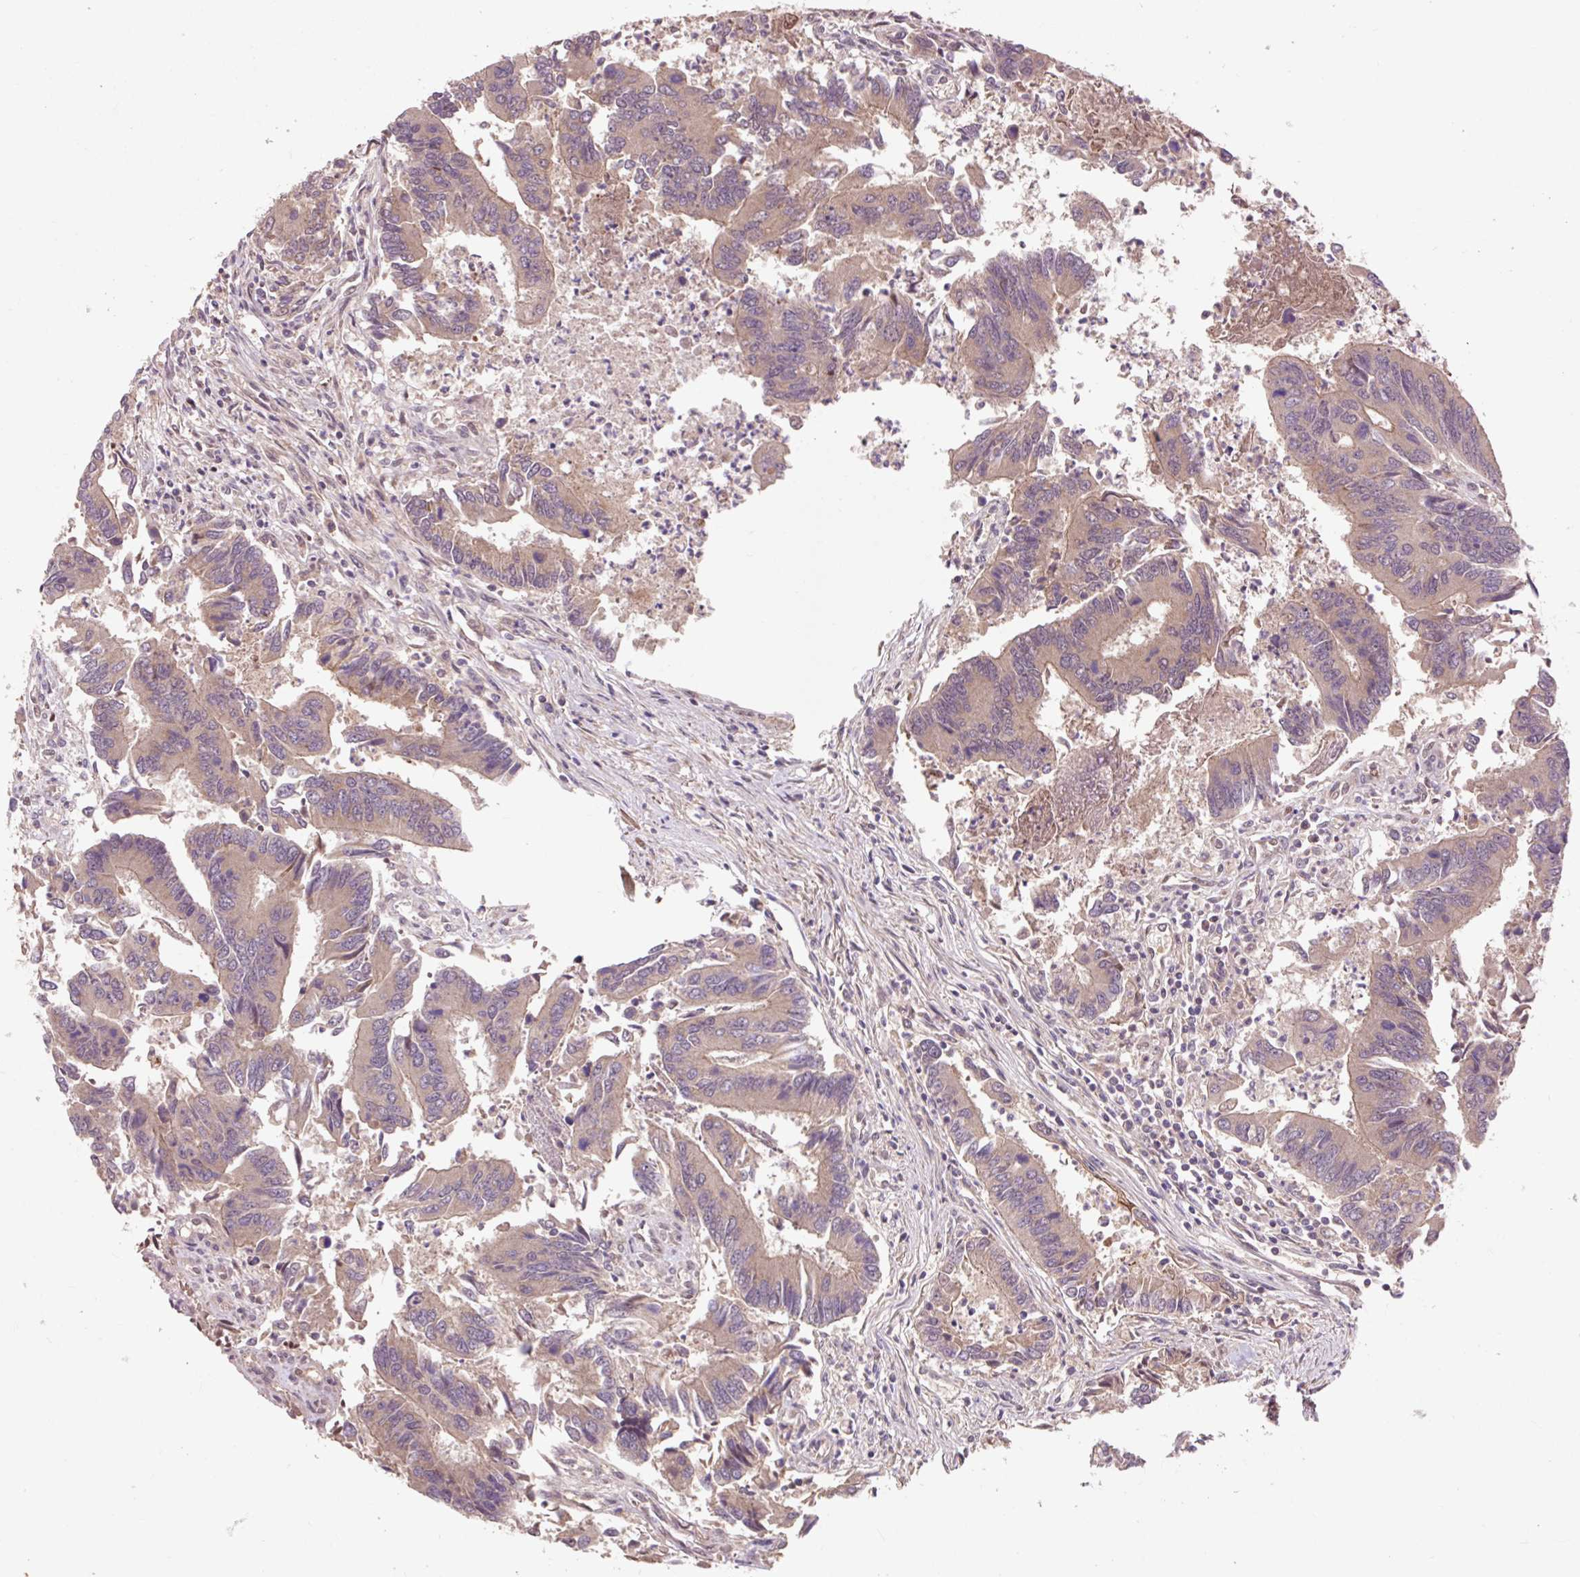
{"staining": {"intensity": "moderate", "quantity": "25%-75%", "location": "cytoplasmic/membranous"}, "tissue": "colorectal cancer", "cell_type": "Tumor cells", "image_type": "cancer", "snomed": [{"axis": "morphology", "description": "Adenocarcinoma, NOS"}, {"axis": "topography", "description": "Colon"}], "caption": "Adenocarcinoma (colorectal) was stained to show a protein in brown. There is medium levels of moderate cytoplasmic/membranous expression in approximately 25%-75% of tumor cells. The staining is performed using DAB (3,3'-diaminobenzidine) brown chromogen to label protein expression. The nuclei are counter-stained blue using hematoxylin.", "gene": "MMS19", "patient": {"sex": "female", "age": 67}}